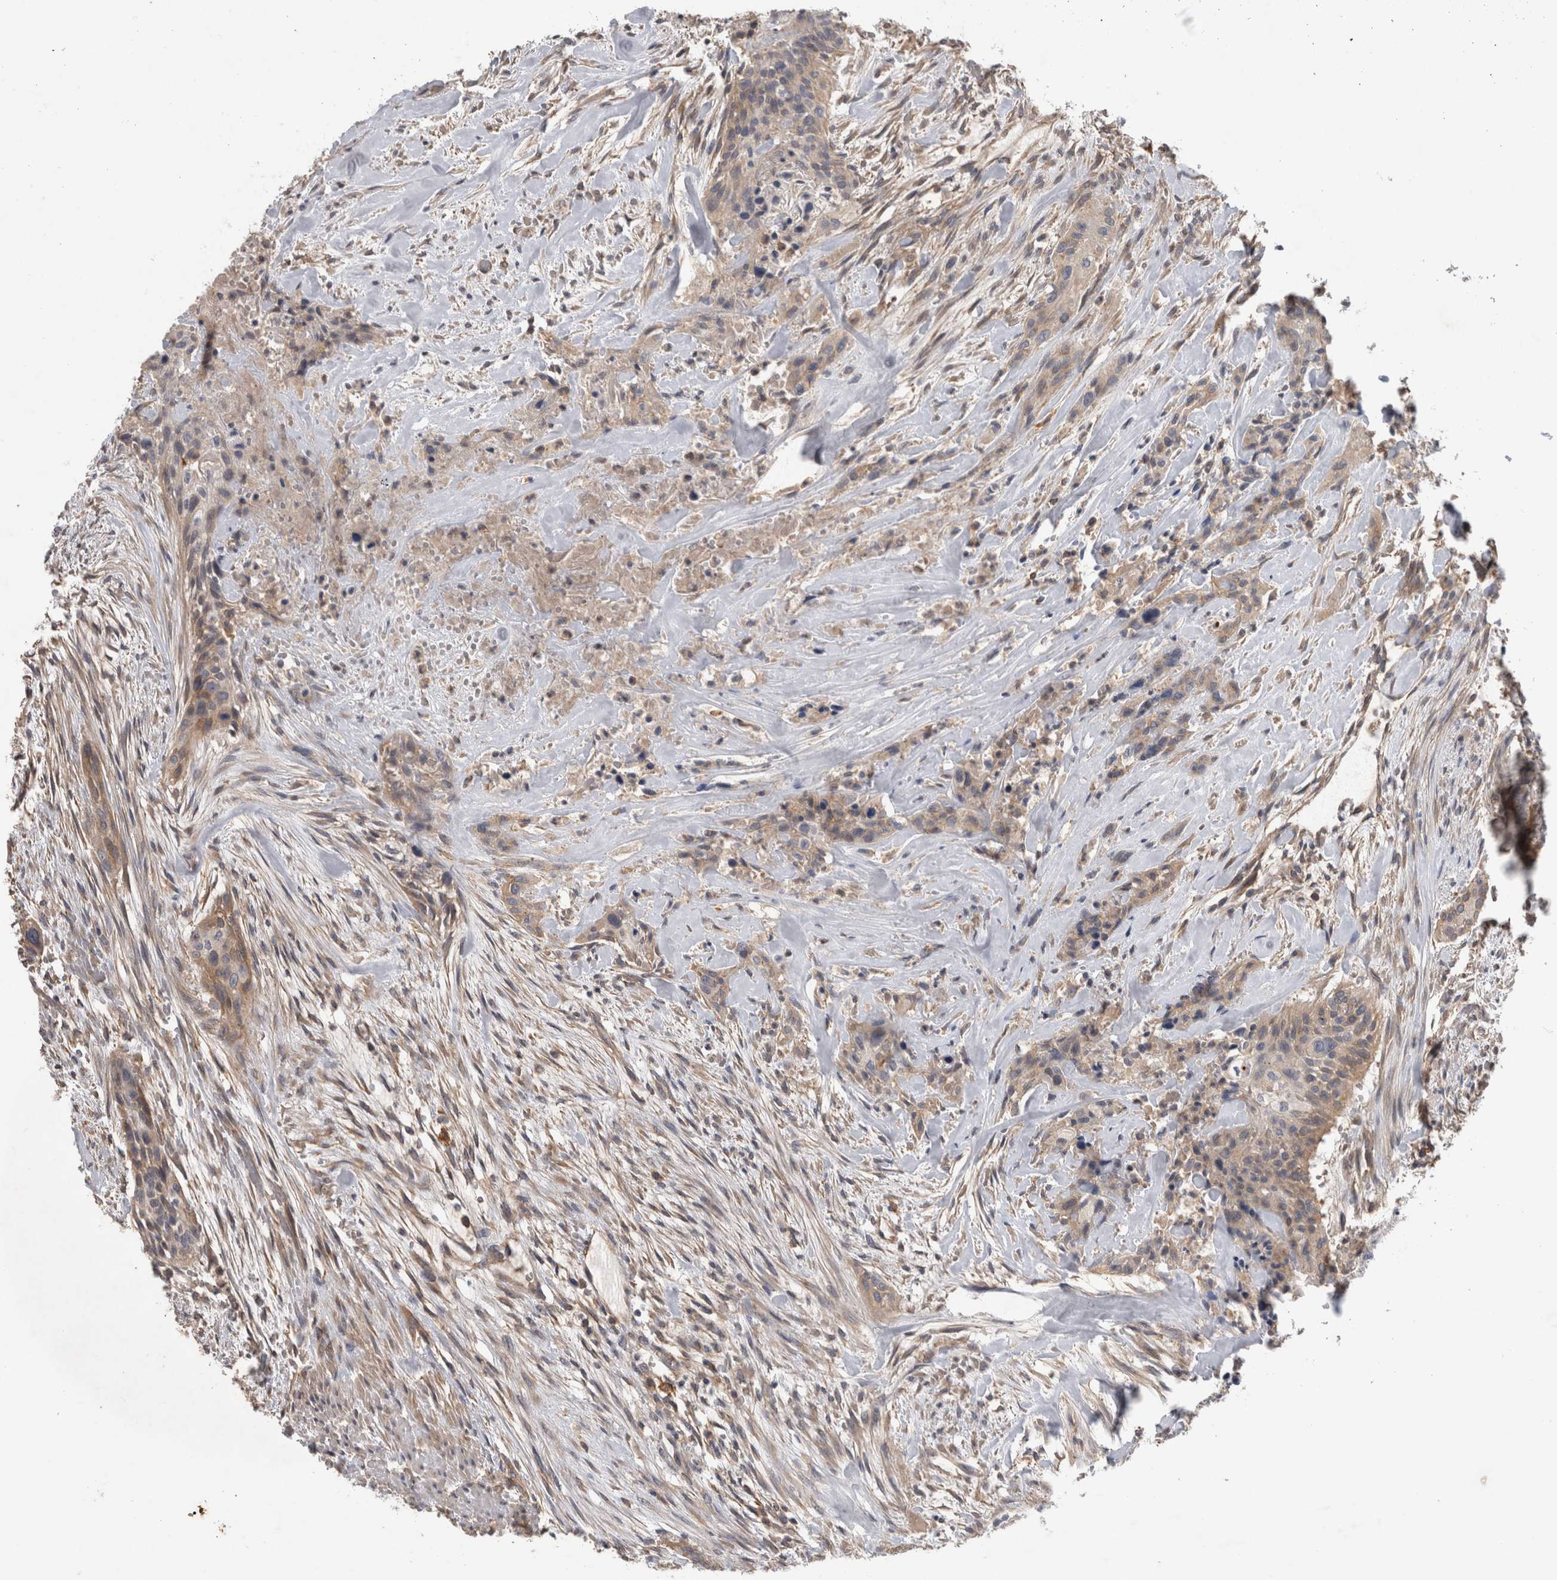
{"staining": {"intensity": "weak", "quantity": ">75%", "location": "cytoplasmic/membranous"}, "tissue": "urothelial cancer", "cell_type": "Tumor cells", "image_type": "cancer", "snomed": [{"axis": "morphology", "description": "Urothelial carcinoma, High grade"}, {"axis": "topography", "description": "Urinary bladder"}], "caption": "A brown stain shows weak cytoplasmic/membranous expression of a protein in human high-grade urothelial carcinoma tumor cells. (brown staining indicates protein expression, while blue staining denotes nuclei).", "gene": "ANKFY1", "patient": {"sex": "male", "age": 35}}